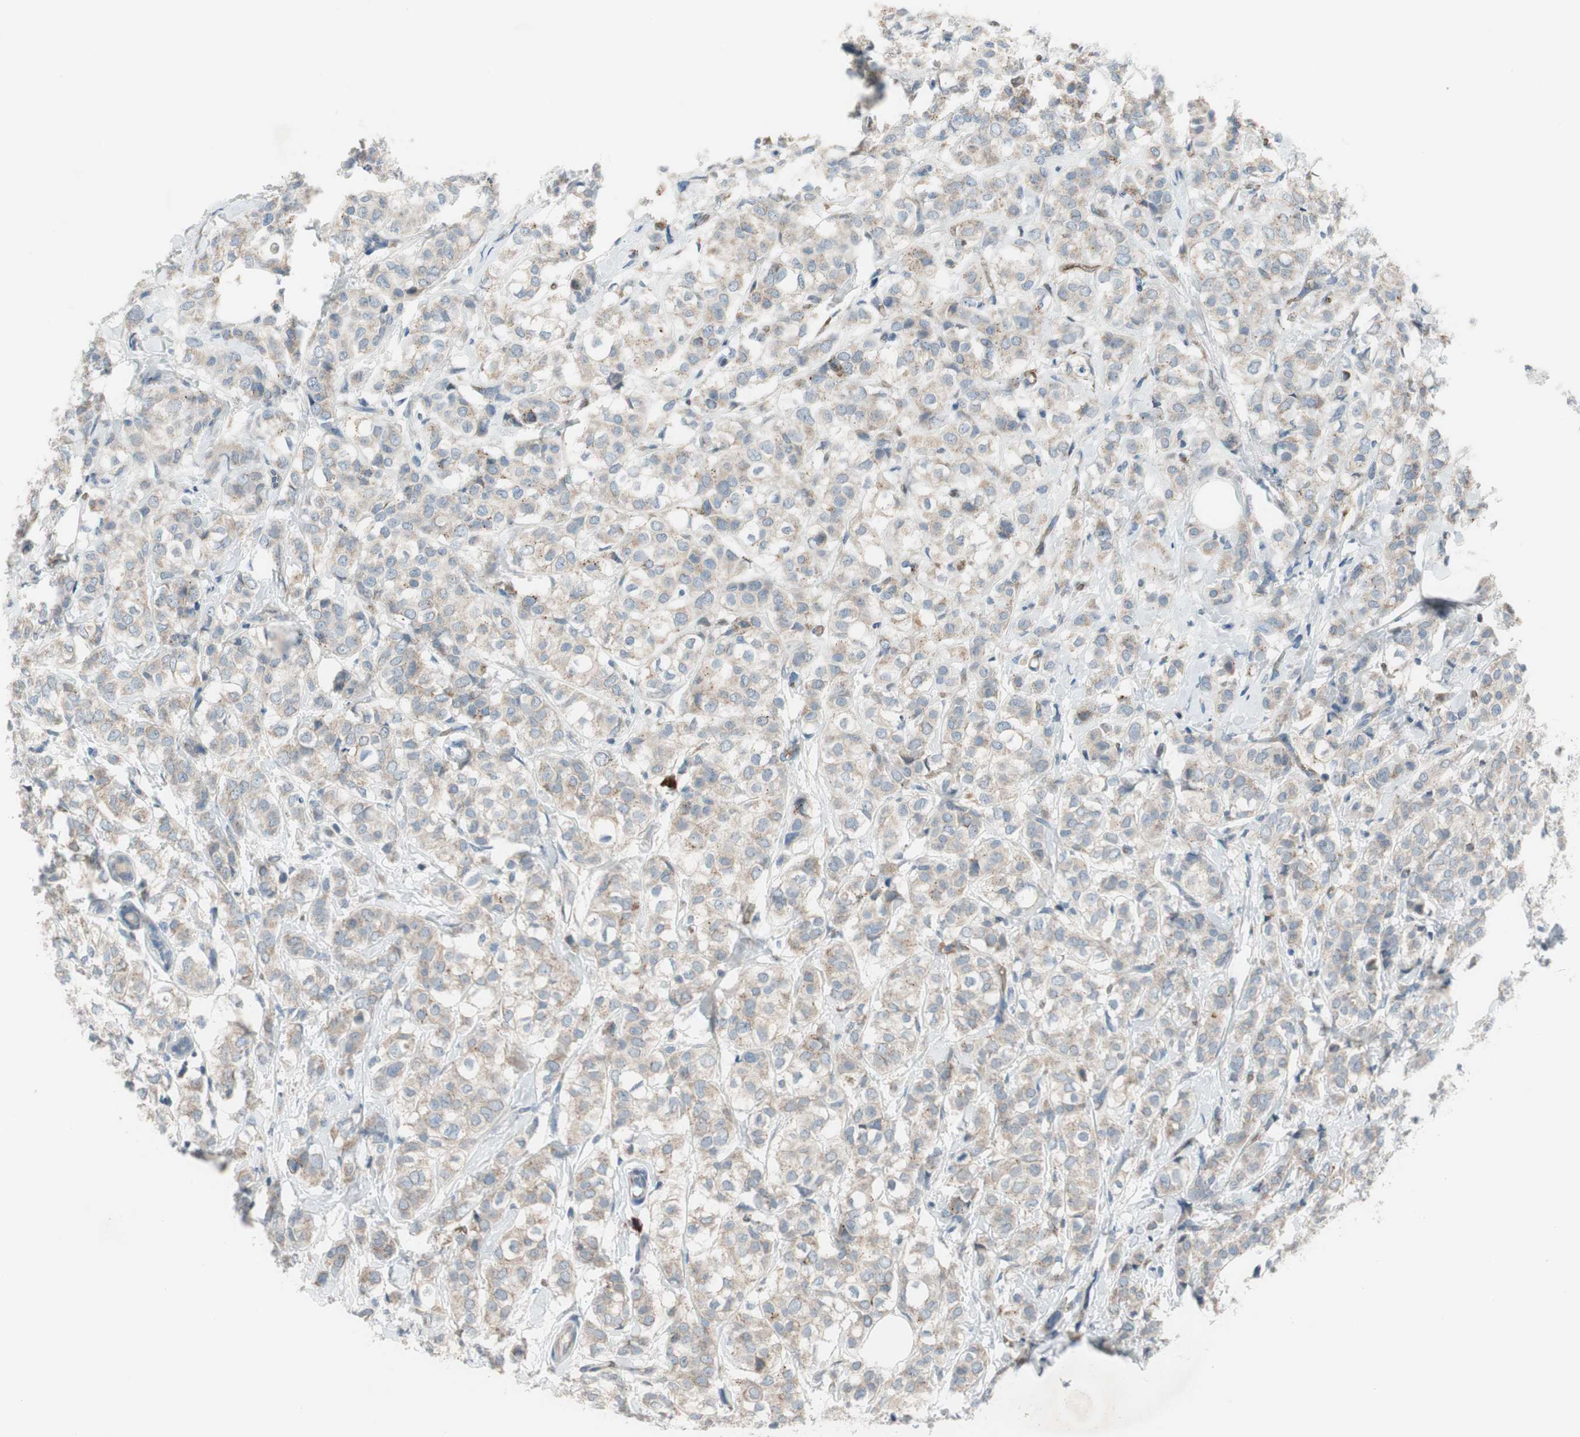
{"staining": {"intensity": "weak", "quantity": "25%-75%", "location": "cytoplasmic/membranous"}, "tissue": "breast cancer", "cell_type": "Tumor cells", "image_type": "cancer", "snomed": [{"axis": "morphology", "description": "Lobular carcinoma"}, {"axis": "topography", "description": "Breast"}], "caption": "A brown stain shows weak cytoplasmic/membranous positivity of a protein in lobular carcinoma (breast) tumor cells.", "gene": "GYPC", "patient": {"sex": "female", "age": 60}}